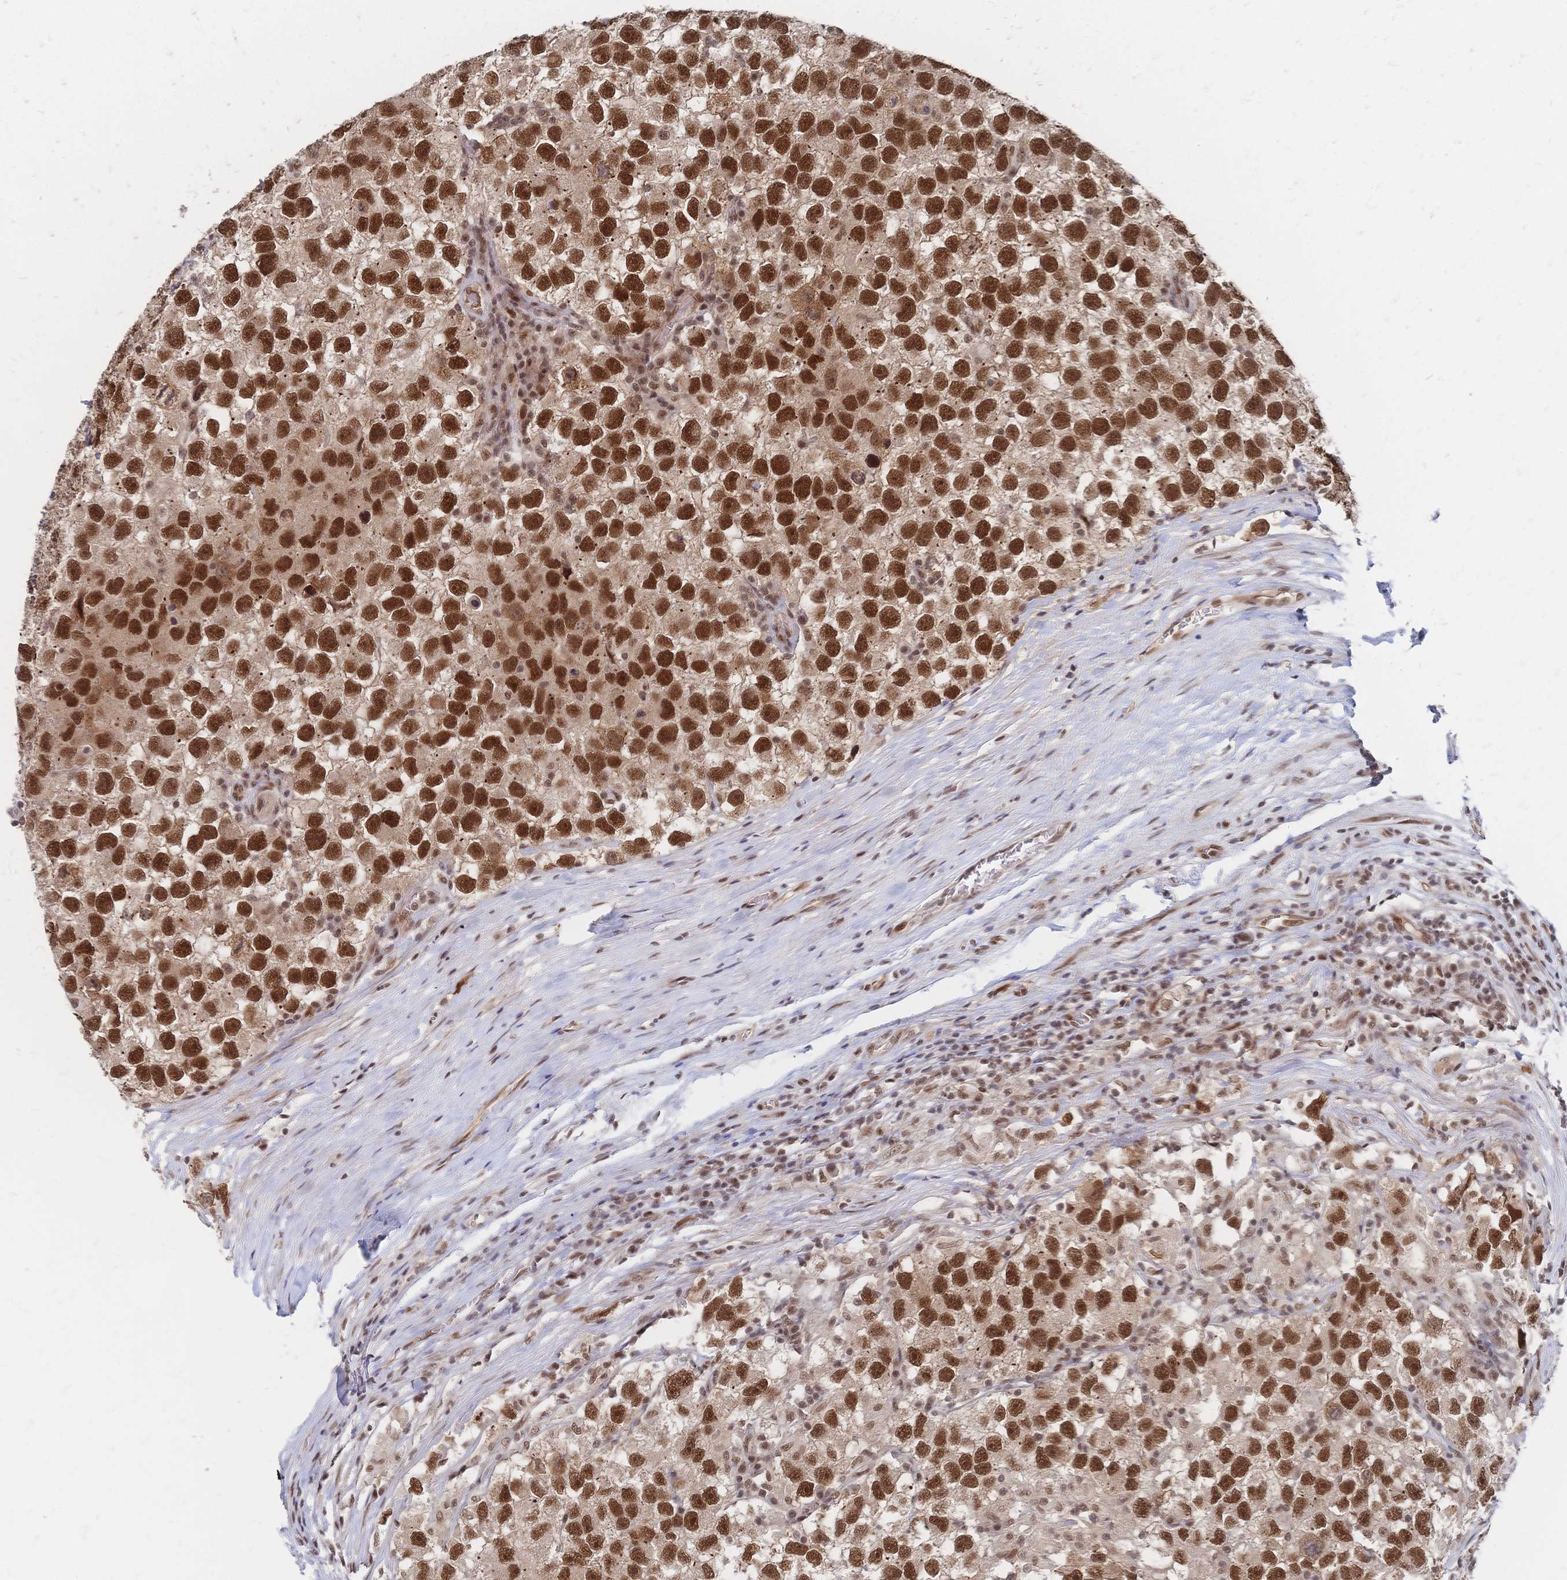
{"staining": {"intensity": "strong", "quantity": ">75%", "location": "nuclear"}, "tissue": "testis cancer", "cell_type": "Tumor cells", "image_type": "cancer", "snomed": [{"axis": "morphology", "description": "Seminoma, NOS"}, {"axis": "topography", "description": "Testis"}], "caption": "A brown stain shows strong nuclear staining of a protein in seminoma (testis) tumor cells.", "gene": "NELFA", "patient": {"sex": "male", "age": 26}}